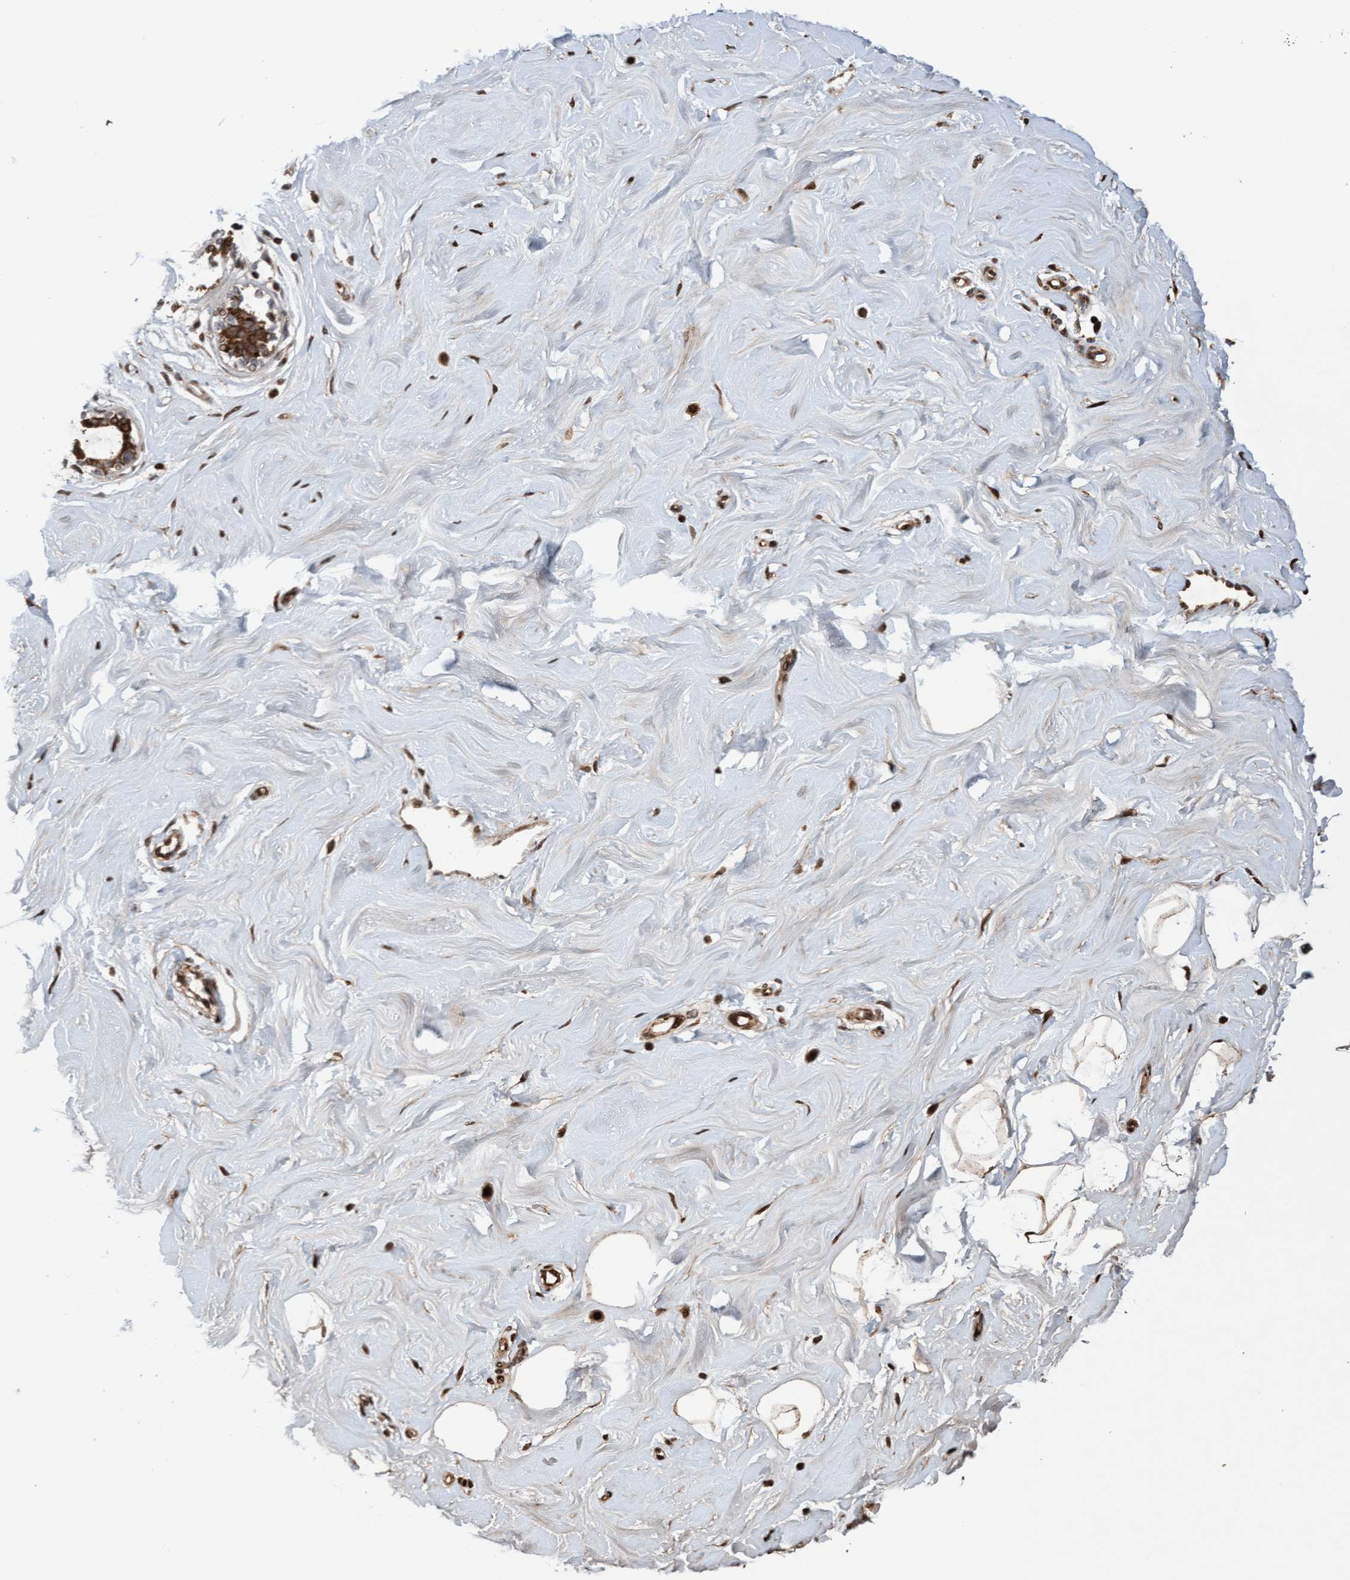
{"staining": {"intensity": "weak", "quantity": ">75%", "location": "cytoplasmic/membranous"}, "tissue": "breast", "cell_type": "Adipocytes", "image_type": "normal", "snomed": [{"axis": "morphology", "description": "Normal tissue, NOS"}, {"axis": "topography", "description": "Breast"}], "caption": "IHC staining of normal breast, which exhibits low levels of weak cytoplasmic/membranous expression in approximately >75% of adipocytes indicating weak cytoplasmic/membranous protein staining. The staining was performed using DAB (3,3'-diaminobenzidine) (brown) for protein detection and nuclei were counterstained in hematoxylin (blue).", "gene": "PECR", "patient": {"sex": "female", "age": 23}}